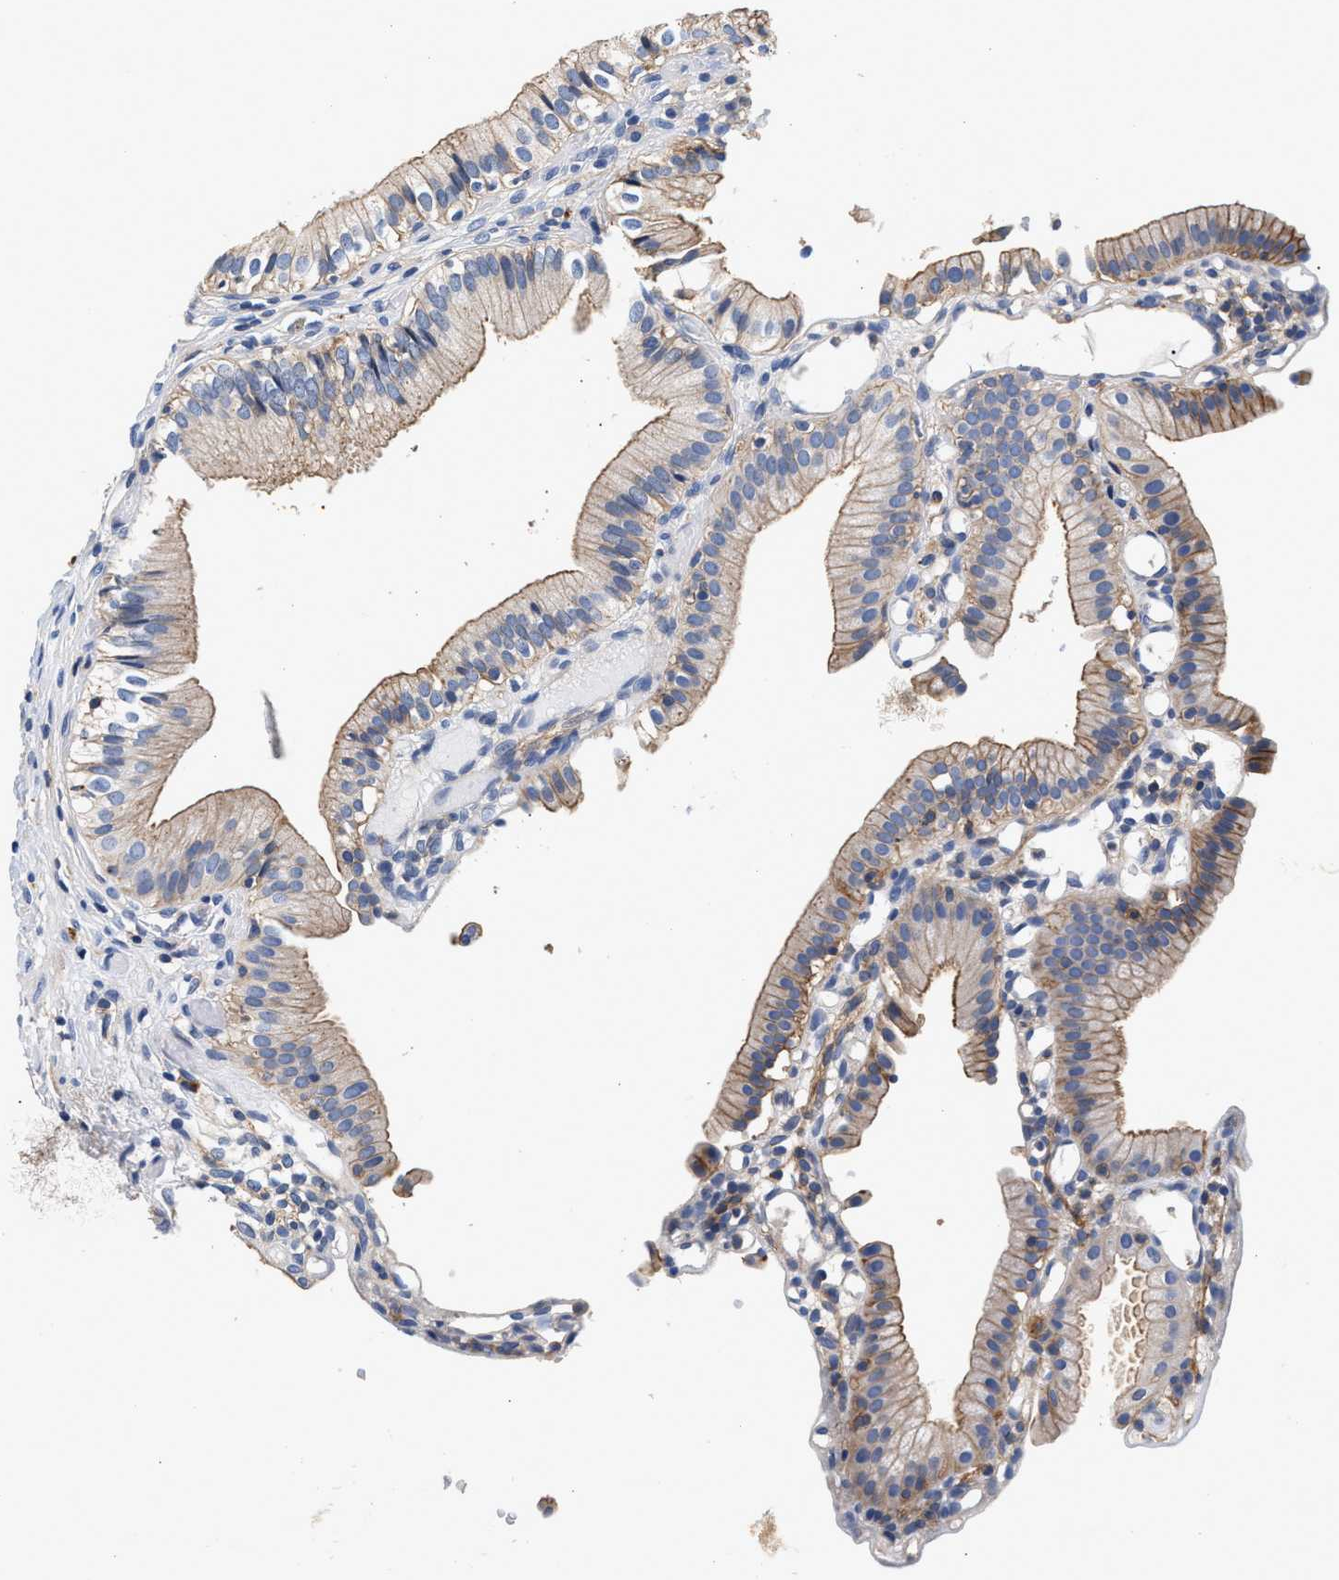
{"staining": {"intensity": "moderate", "quantity": "25%-75%", "location": "cytoplasmic/membranous"}, "tissue": "gallbladder", "cell_type": "Glandular cells", "image_type": "normal", "snomed": [{"axis": "morphology", "description": "Normal tissue, NOS"}, {"axis": "topography", "description": "Gallbladder"}], "caption": "Human gallbladder stained for a protein (brown) reveals moderate cytoplasmic/membranous positive staining in about 25%-75% of glandular cells.", "gene": "GNAI3", "patient": {"sex": "male", "age": 65}}